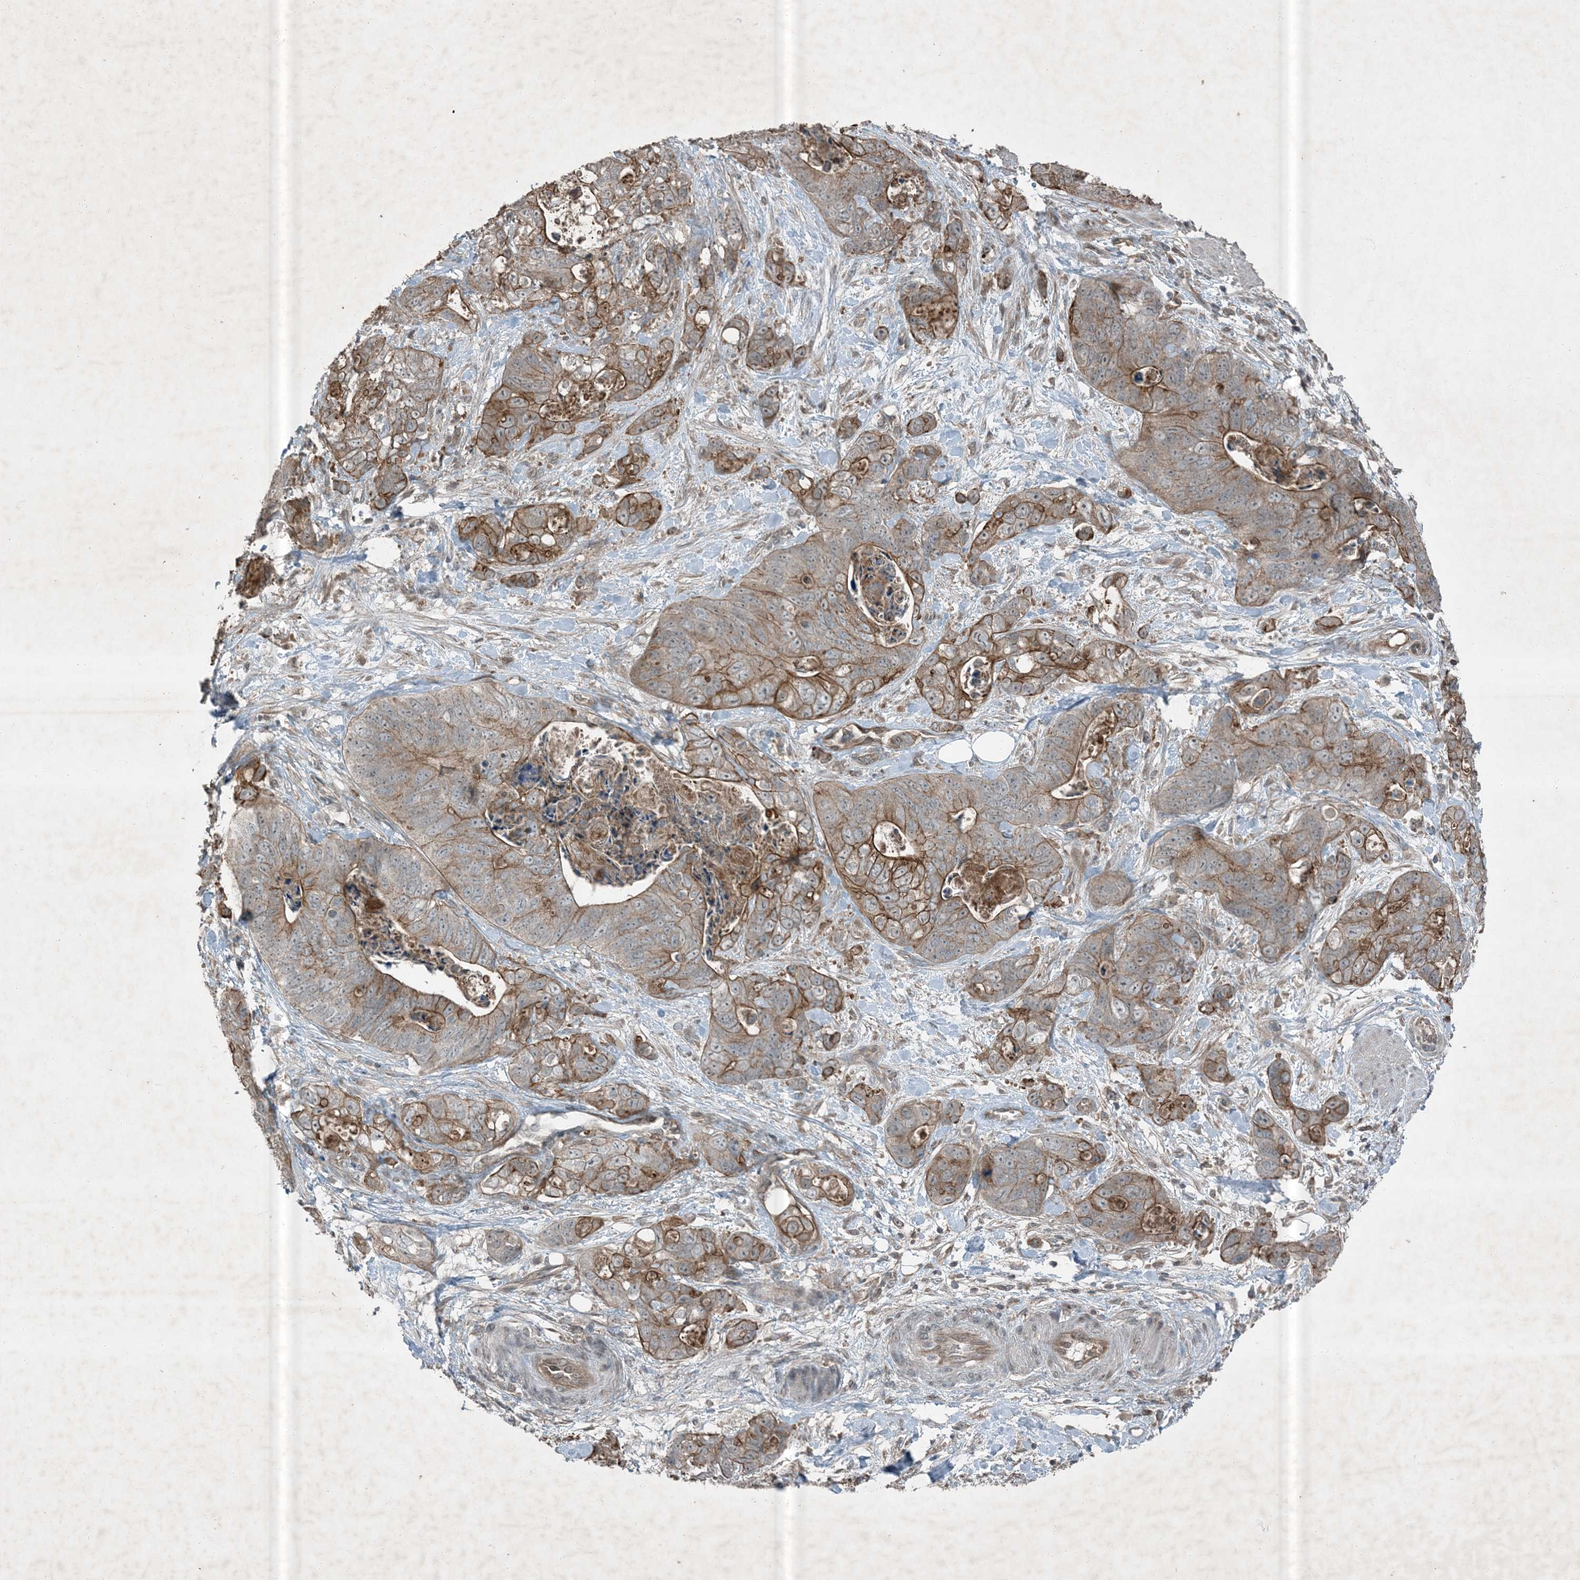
{"staining": {"intensity": "moderate", "quantity": ">75%", "location": "cytoplasmic/membranous"}, "tissue": "stomach cancer", "cell_type": "Tumor cells", "image_type": "cancer", "snomed": [{"axis": "morphology", "description": "Normal tissue, NOS"}, {"axis": "morphology", "description": "Adenocarcinoma, NOS"}, {"axis": "topography", "description": "Stomach"}], "caption": "Immunohistochemical staining of stomach adenocarcinoma shows medium levels of moderate cytoplasmic/membranous protein expression in approximately >75% of tumor cells.", "gene": "MDN1", "patient": {"sex": "female", "age": 89}}